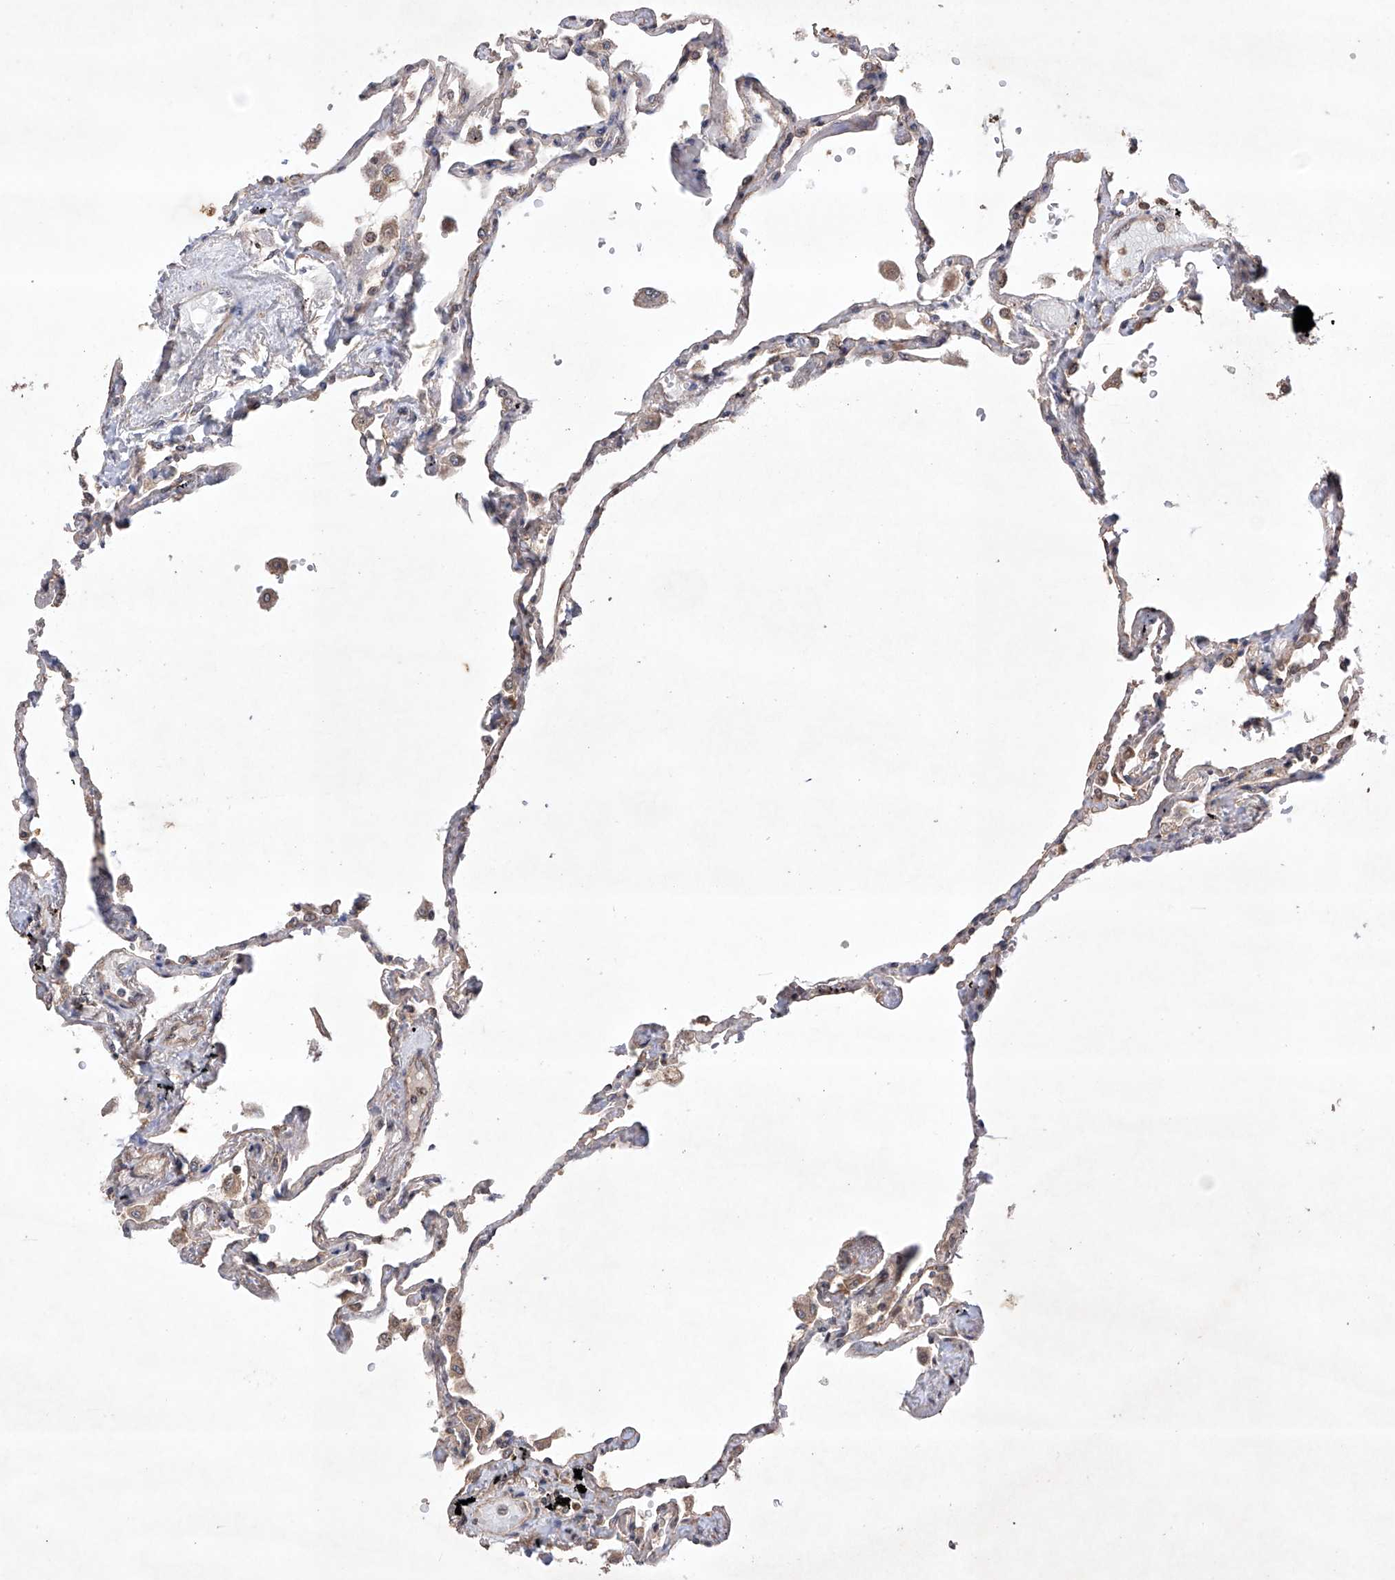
{"staining": {"intensity": "weak", "quantity": "25%-75%", "location": "cytoplasmic/membranous"}, "tissue": "lung", "cell_type": "Alveolar cells", "image_type": "normal", "snomed": [{"axis": "morphology", "description": "Normal tissue, NOS"}, {"axis": "topography", "description": "Lung"}], "caption": "Brown immunohistochemical staining in normal lung displays weak cytoplasmic/membranous positivity in approximately 25%-75% of alveolar cells. The protein of interest is shown in brown color, while the nuclei are stained blue.", "gene": "LURAP1", "patient": {"sex": "female", "age": 67}}